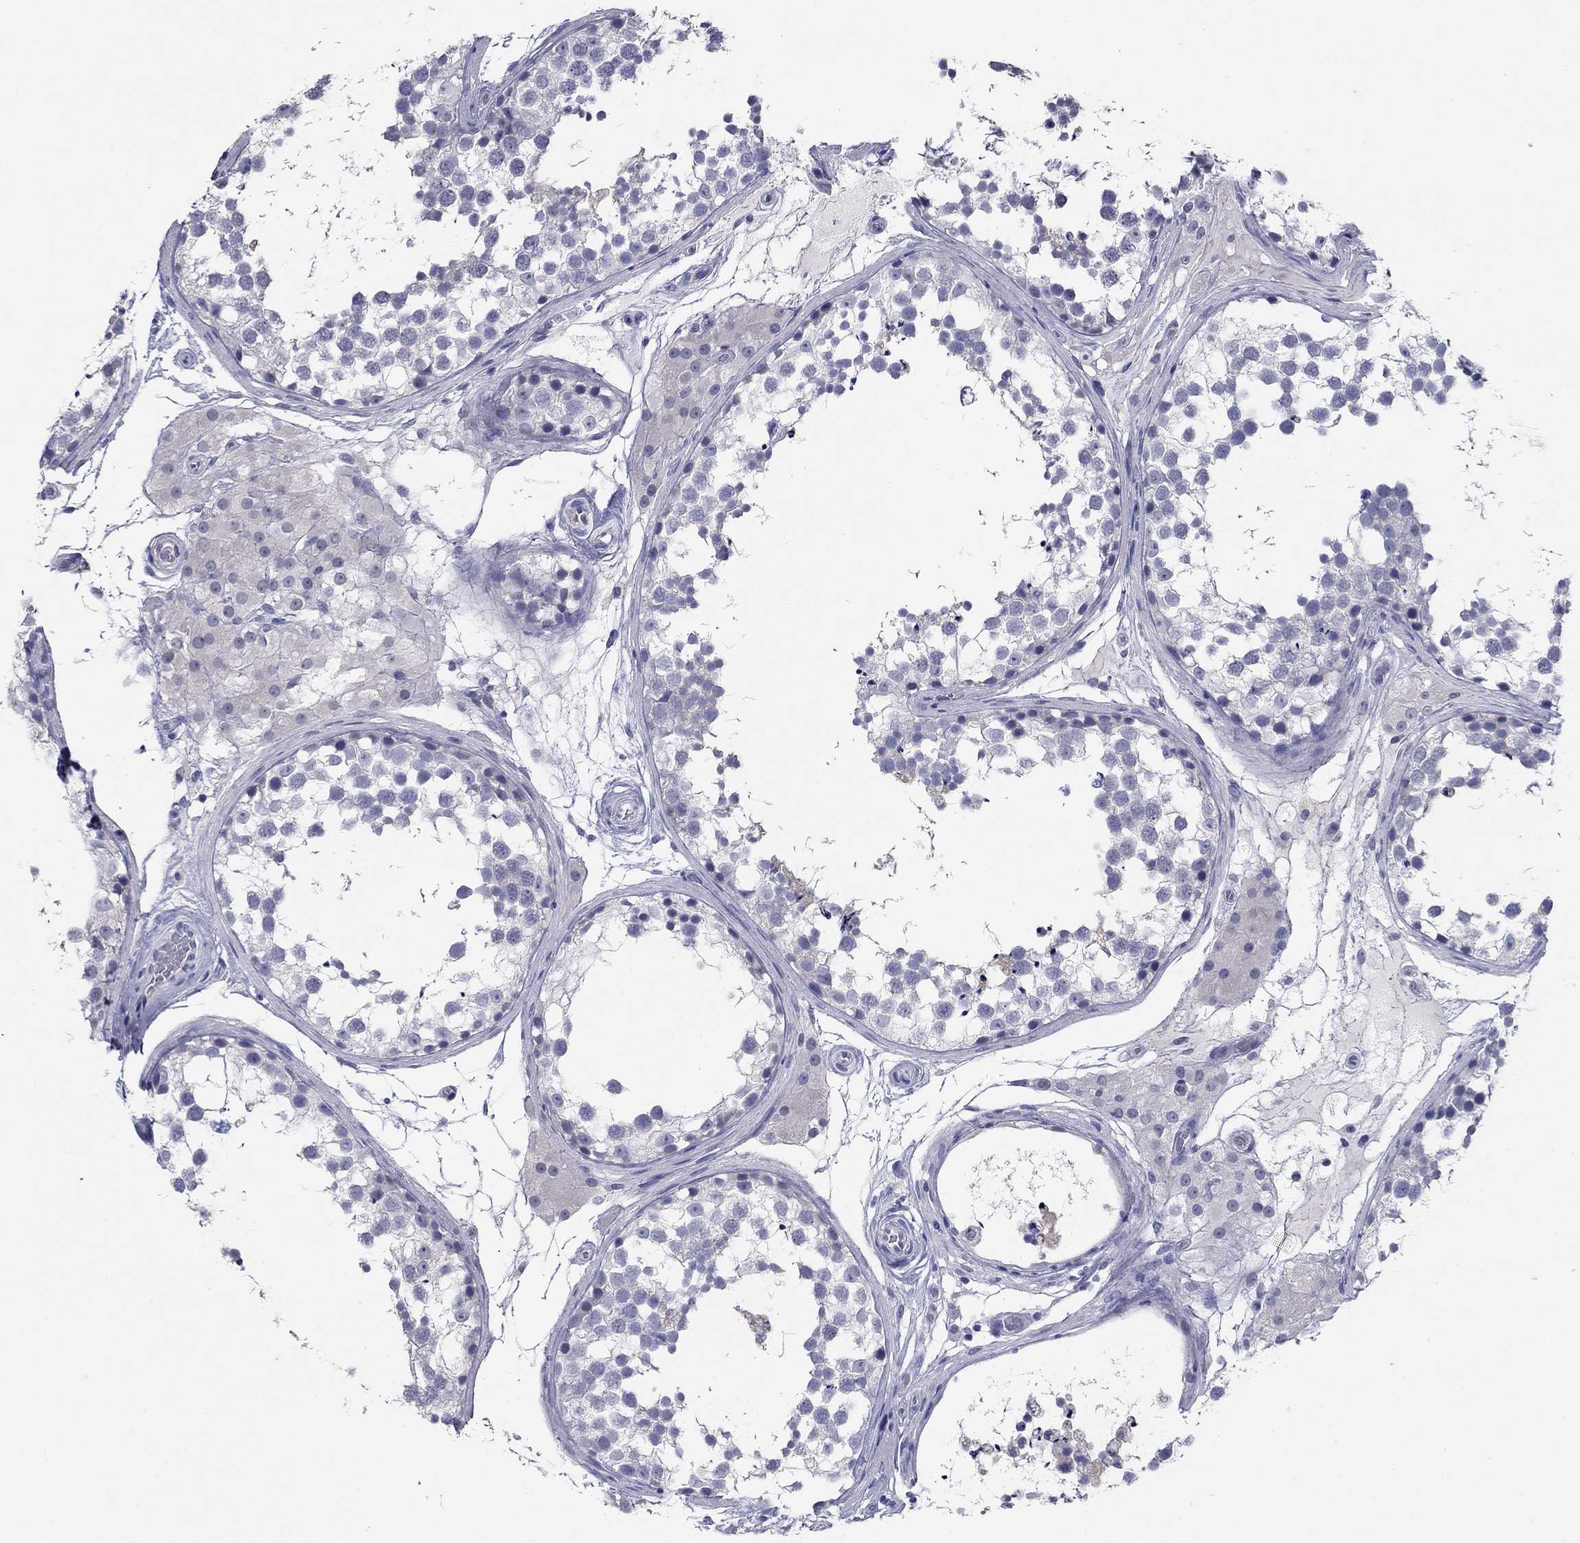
{"staining": {"intensity": "negative", "quantity": "none", "location": "none"}, "tissue": "testis", "cell_type": "Cells in seminiferous ducts", "image_type": "normal", "snomed": [{"axis": "morphology", "description": "Normal tissue, NOS"}, {"axis": "morphology", "description": "Seminoma, NOS"}, {"axis": "topography", "description": "Testis"}], "caption": "A photomicrograph of testis stained for a protein exhibits no brown staining in cells in seminiferous ducts.", "gene": "PLS1", "patient": {"sex": "male", "age": 65}}